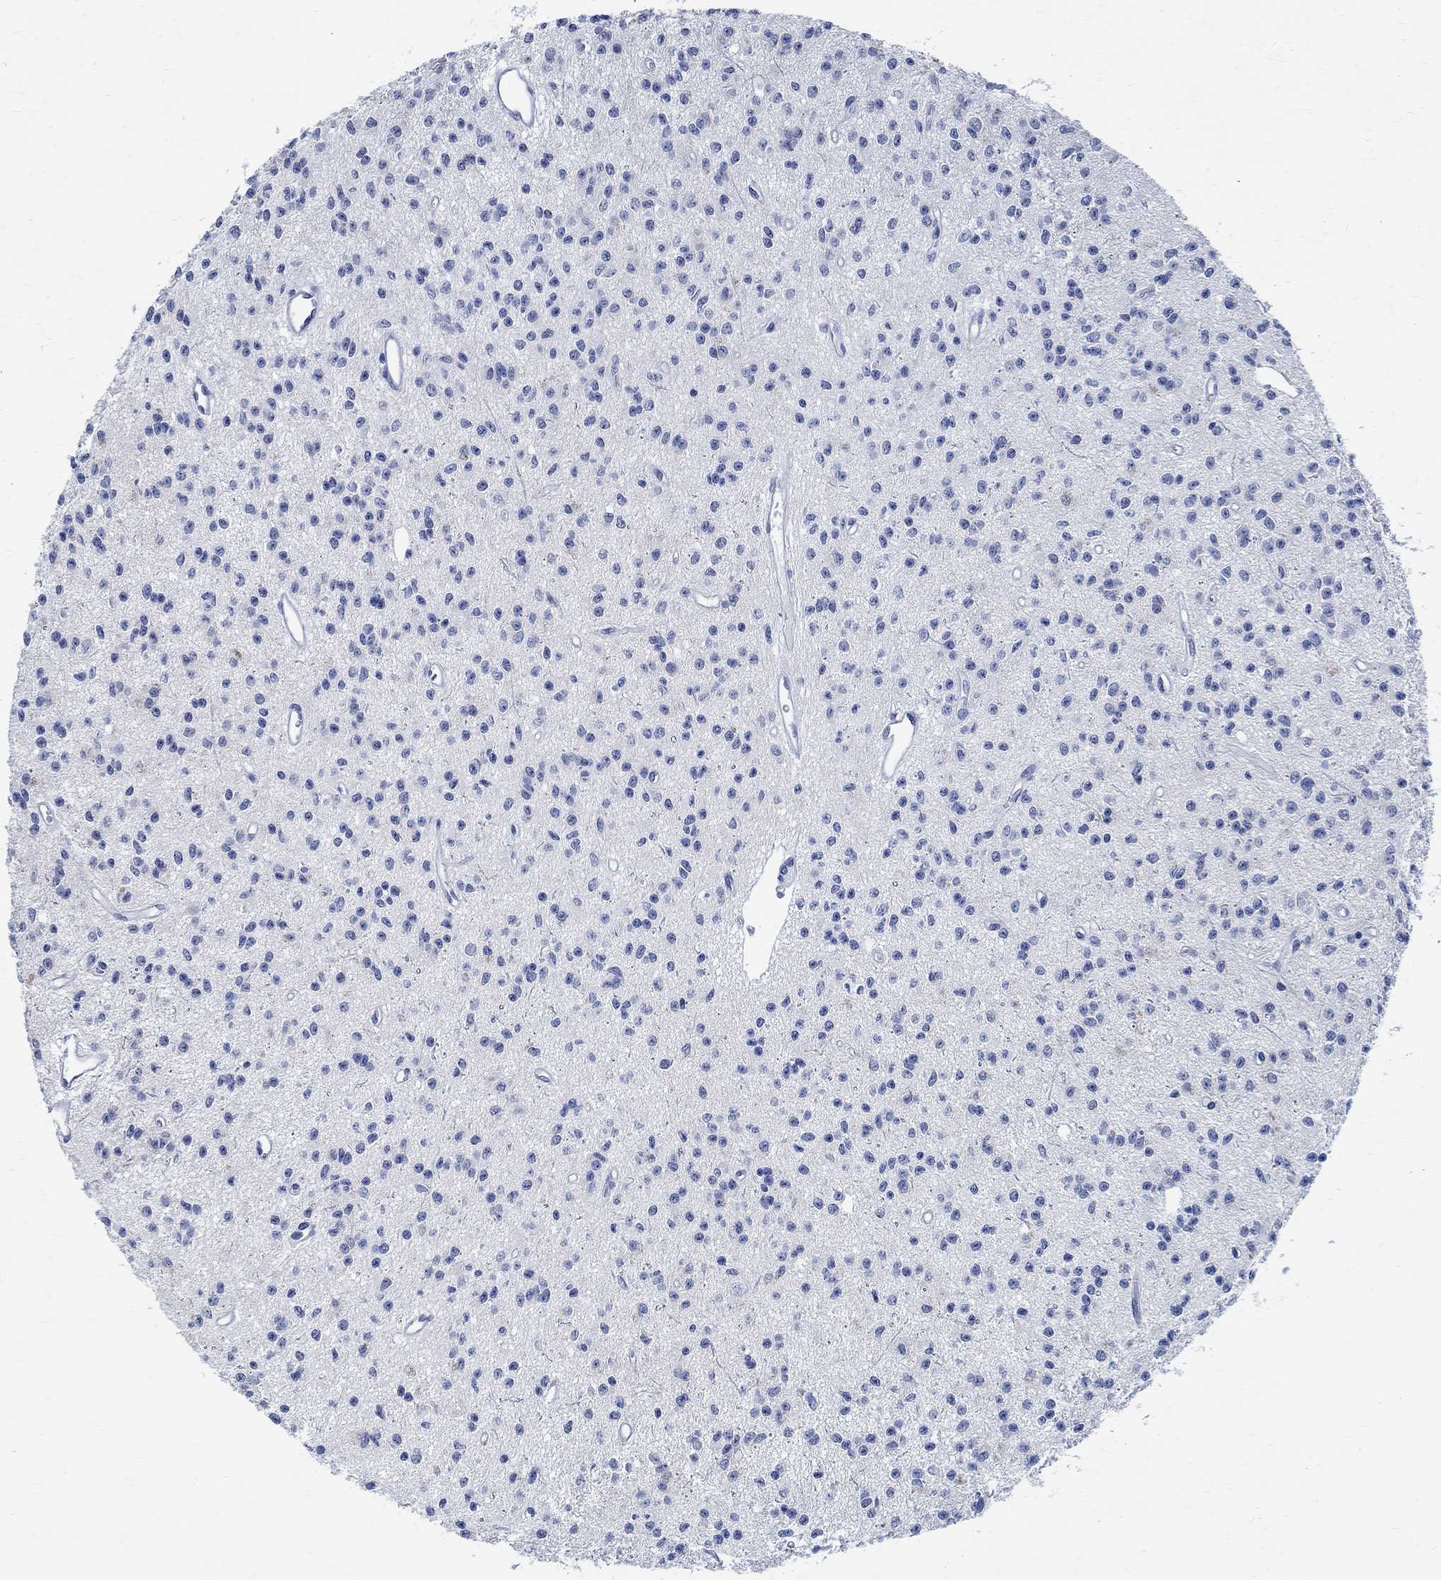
{"staining": {"intensity": "negative", "quantity": "none", "location": "none"}, "tissue": "glioma", "cell_type": "Tumor cells", "image_type": "cancer", "snomed": [{"axis": "morphology", "description": "Glioma, malignant, Low grade"}, {"axis": "topography", "description": "Brain"}], "caption": "Immunohistochemical staining of human glioma displays no significant positivity in tumor cells.", "gene": "TMEM221", "patient": {"sex": "female", "age": 45}}